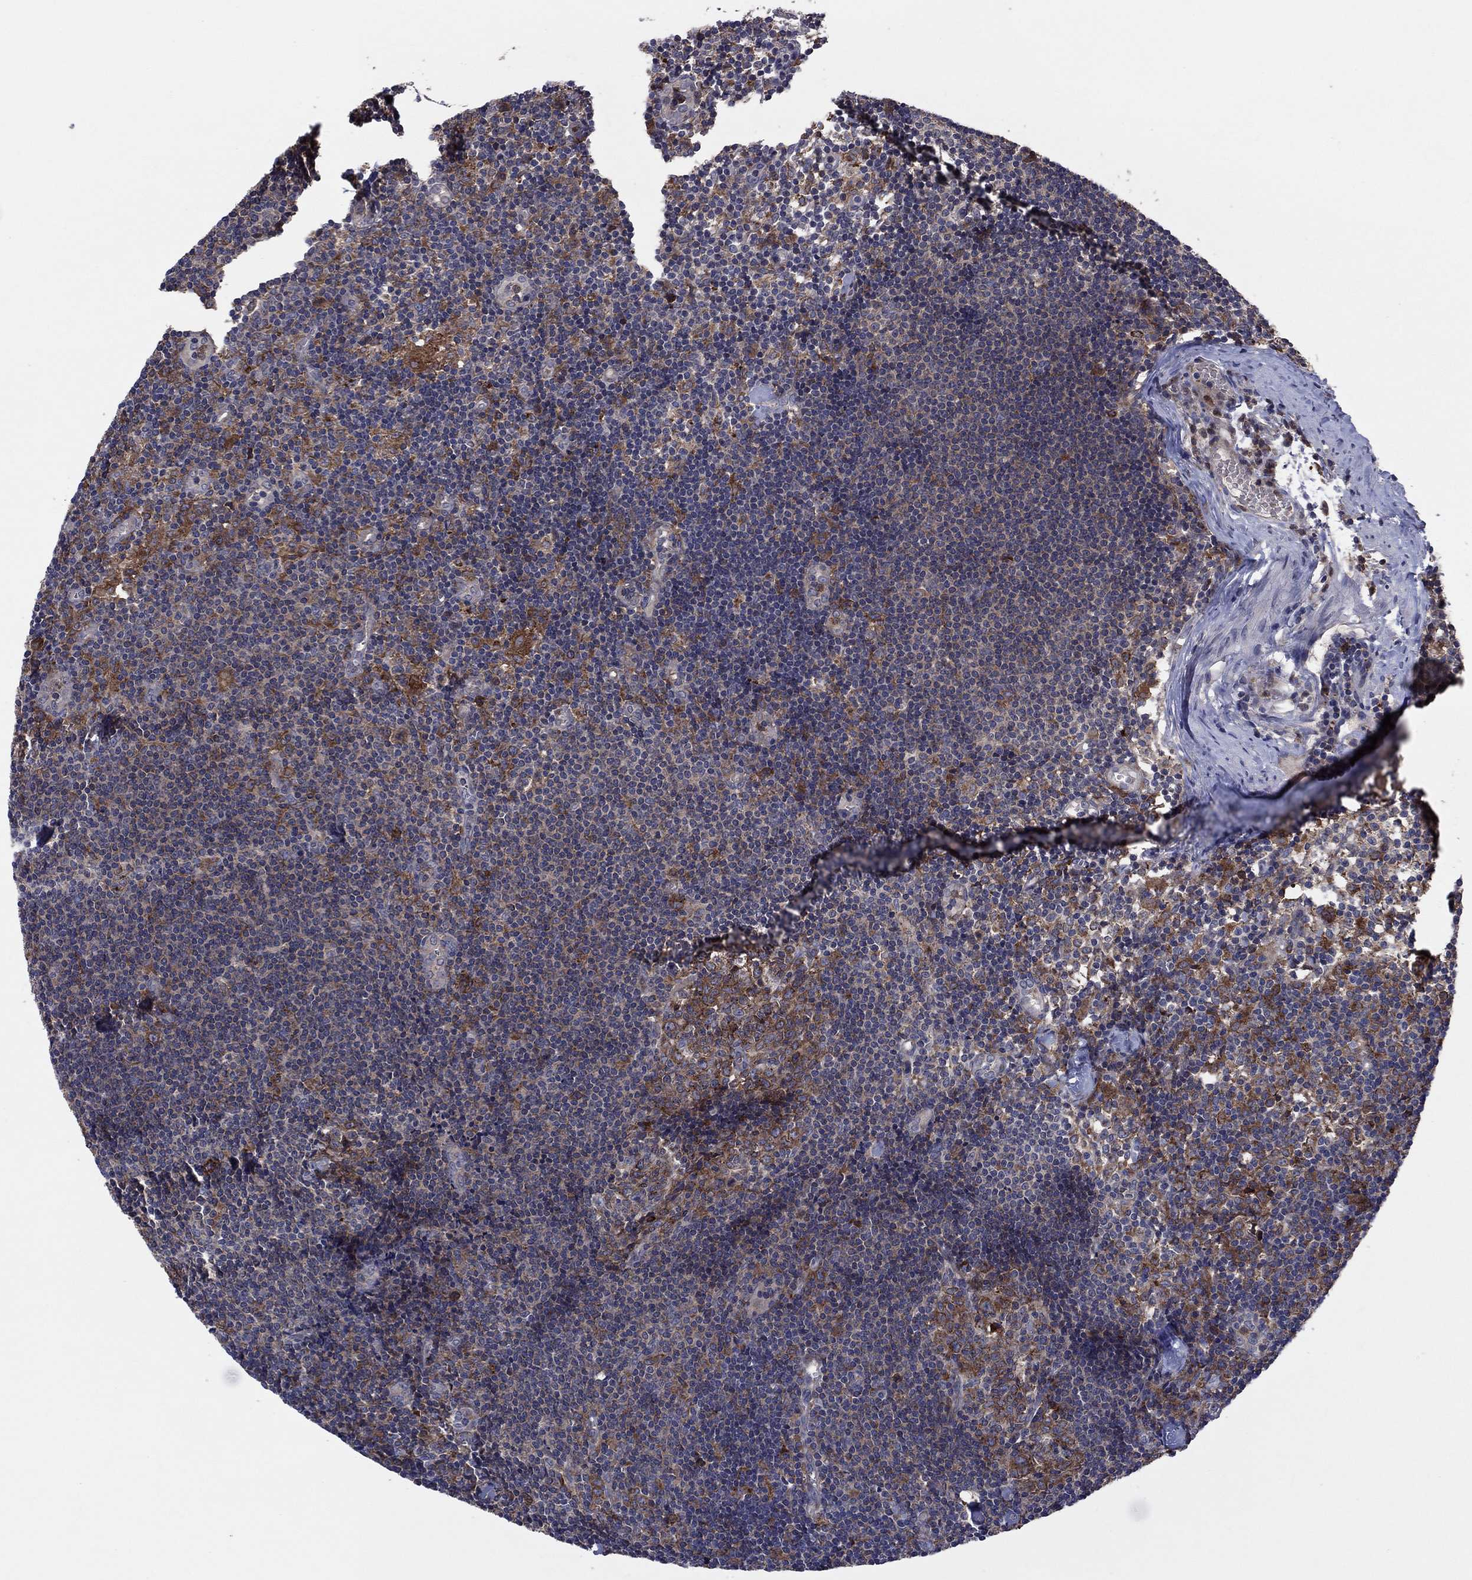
{"staining": {"intensity": "strong", "quantity": "25%-75%", "location": "cytoplasmic/membranous"}, "tissue": "lymph node", "cell_type": "Germinal center cells", "image_type": "normal", "snomed": [{"axis": "morphology", "description": "Normal tissue, NOS"}, {"axis": "topography", "description": "Lymph node"}], "caption": "Human lymph node stained with a brown dye demonstrates strong cytoplasmic/membranous positive positivity in about 25%-75% of germinal center cells.", "gene": "MEA1", "patient": {"sex": "female", "age": 52}}